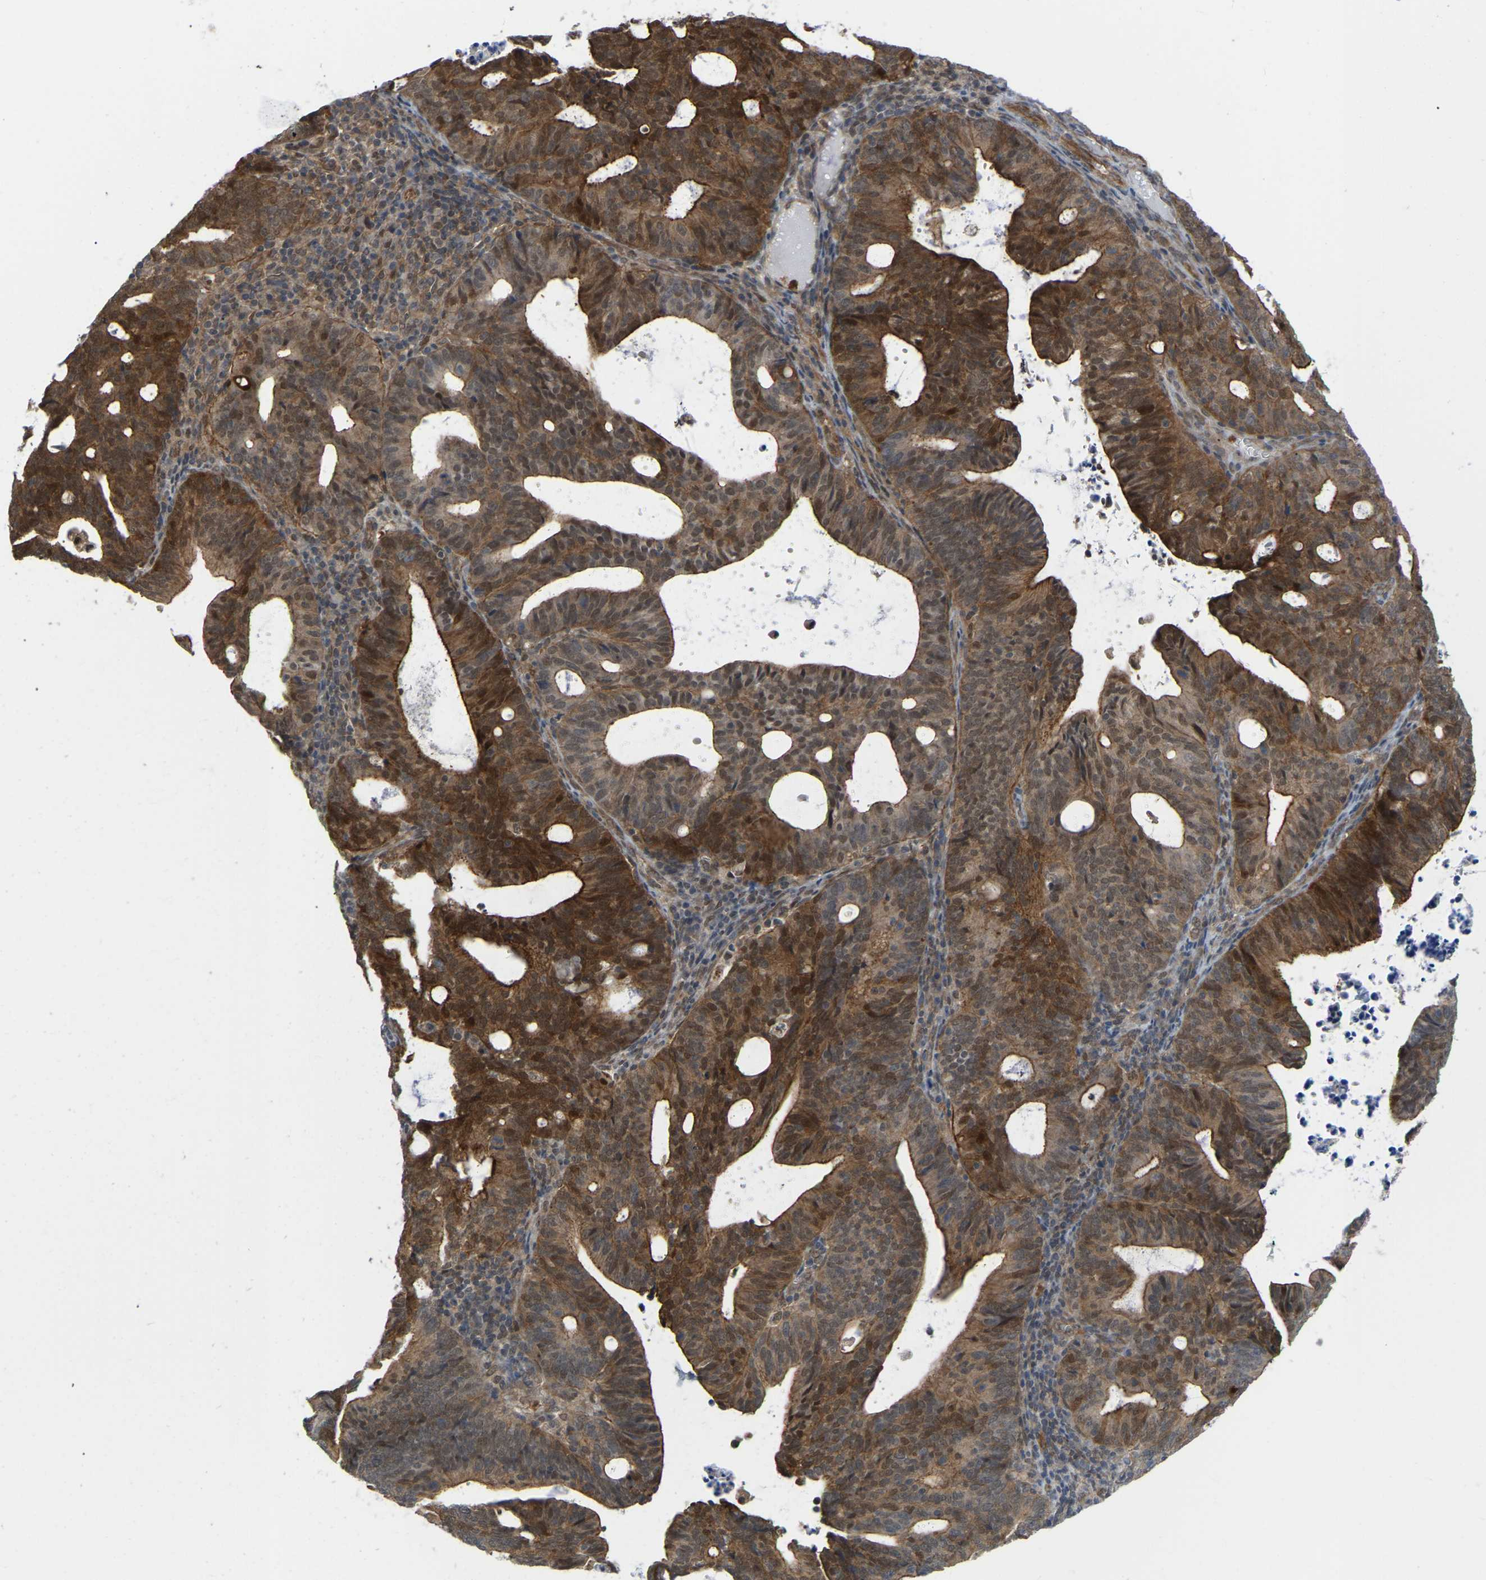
{"staining": {"intensity": "strong", "quantity": ">75%", "location": "cytoplasmic/membranous"}, "tissue": "endometrial cancer", "cell_type": "Tumor cells", "image_type": "cancer", "snomed": [{"axis": "morphology", "description": "Adenocarcinoma, NOS"}, {"axis": "topography", "description": "Uterus"}], "caption": "An immunohistochemistry (IHC) micrograph of tumor tissue is shown. Protein staining in brown shows strong cytoplasmic/membranous positivity in adenocarcinoma (endometrial) within tumor cells.", "gene": "SERPINB5", "patient": {"sex": "female", "age": 83}}